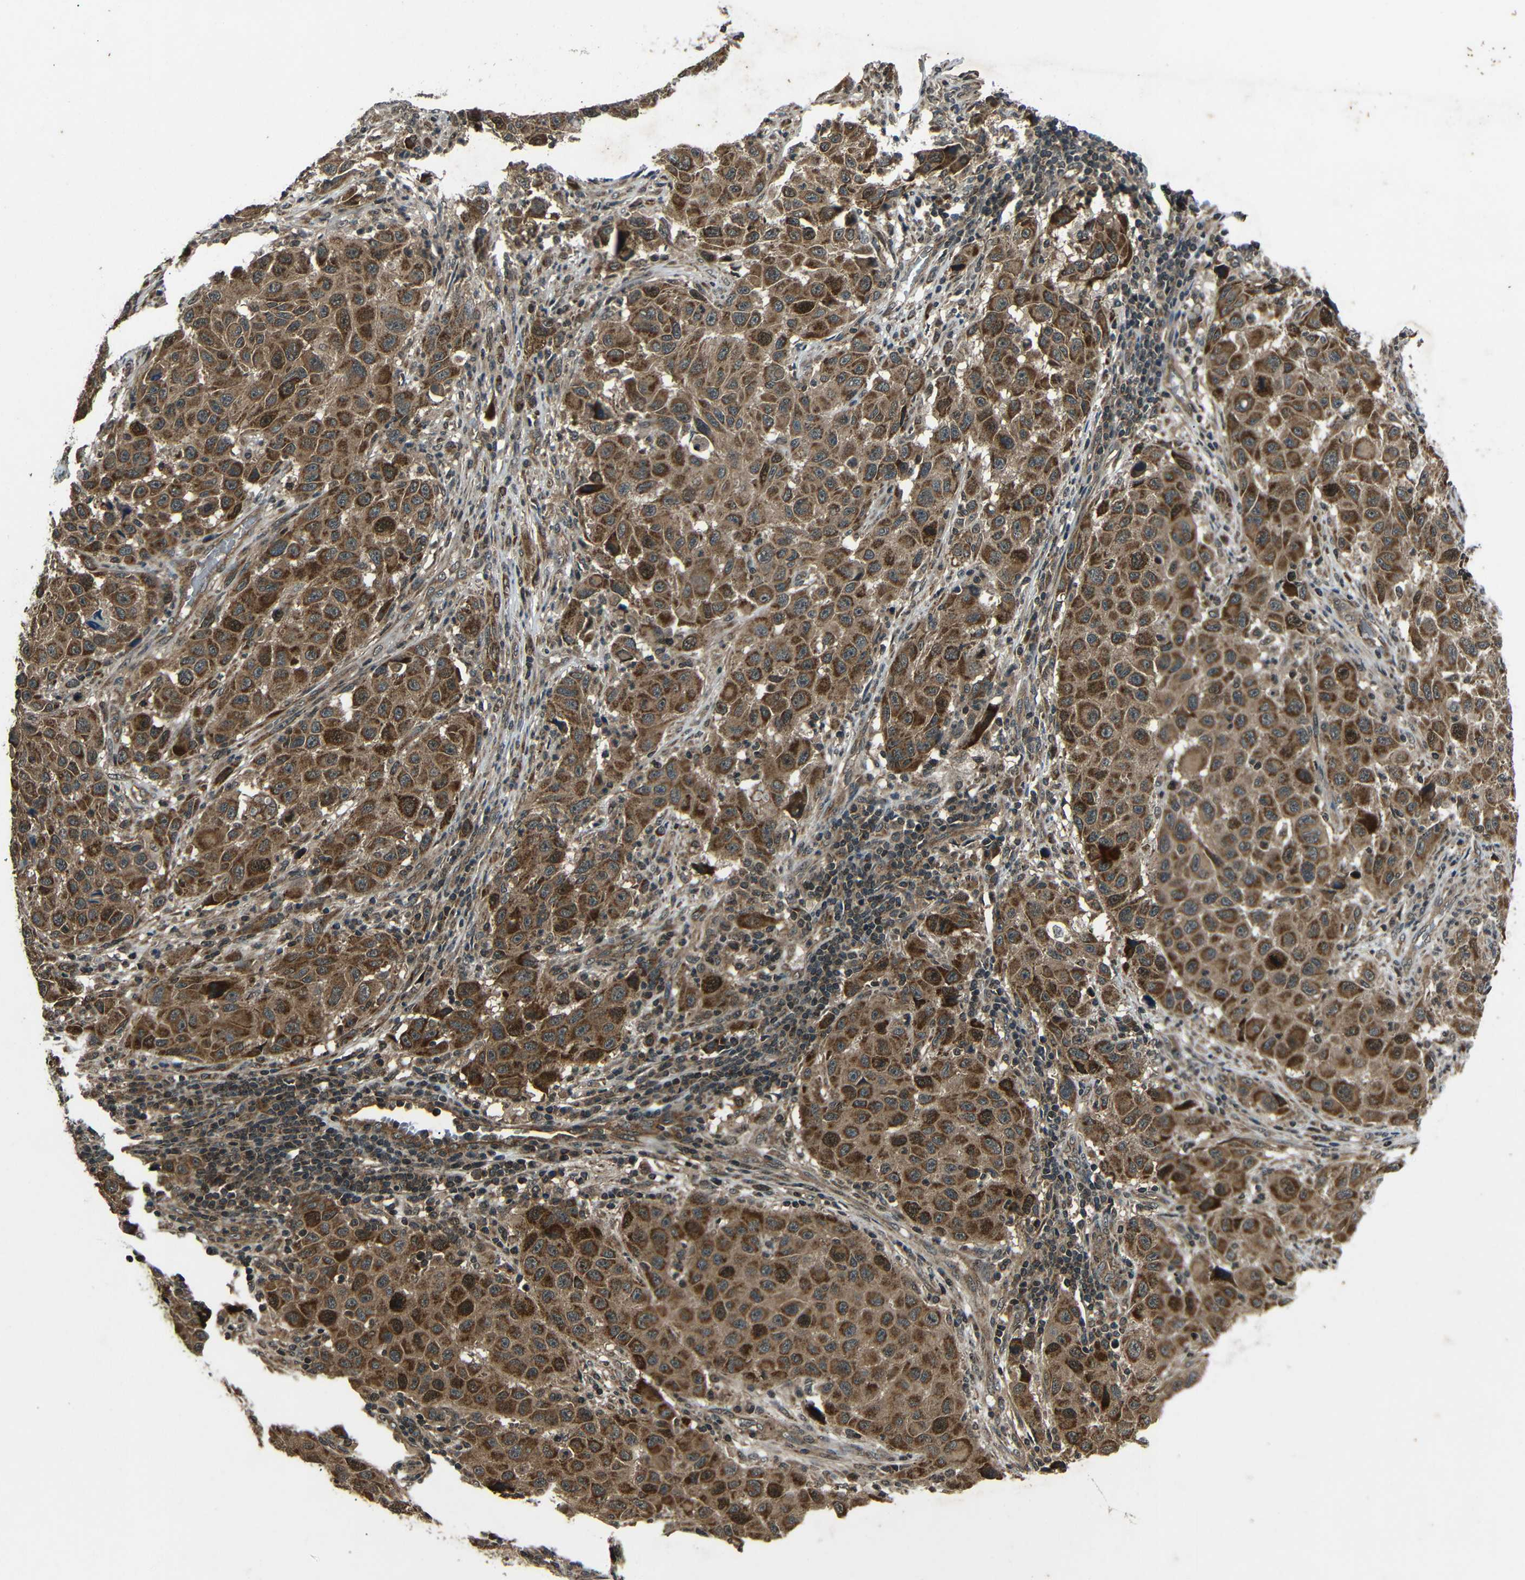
{"staining": {"intensity": "strong", "quantity": ">75%", "location": "cytoplasmic/membranous"}, "tissue": "melanoma", "cell_type": "Tumor cells", "image_type": "cancer", "snomed": [{"axis": "morphology", "description": "Malignant melanoma, Metastatic site"}, {"axis": "topography", "description": "Lymph node"}], "caption": "Immunohistochemical staining of melanoma exhibits strong cytoplasmic/membranous protein expression in approximately >75% of tumor cells.", "gene": "PLK2", "patient": {"sex": "male", "age": 61}}